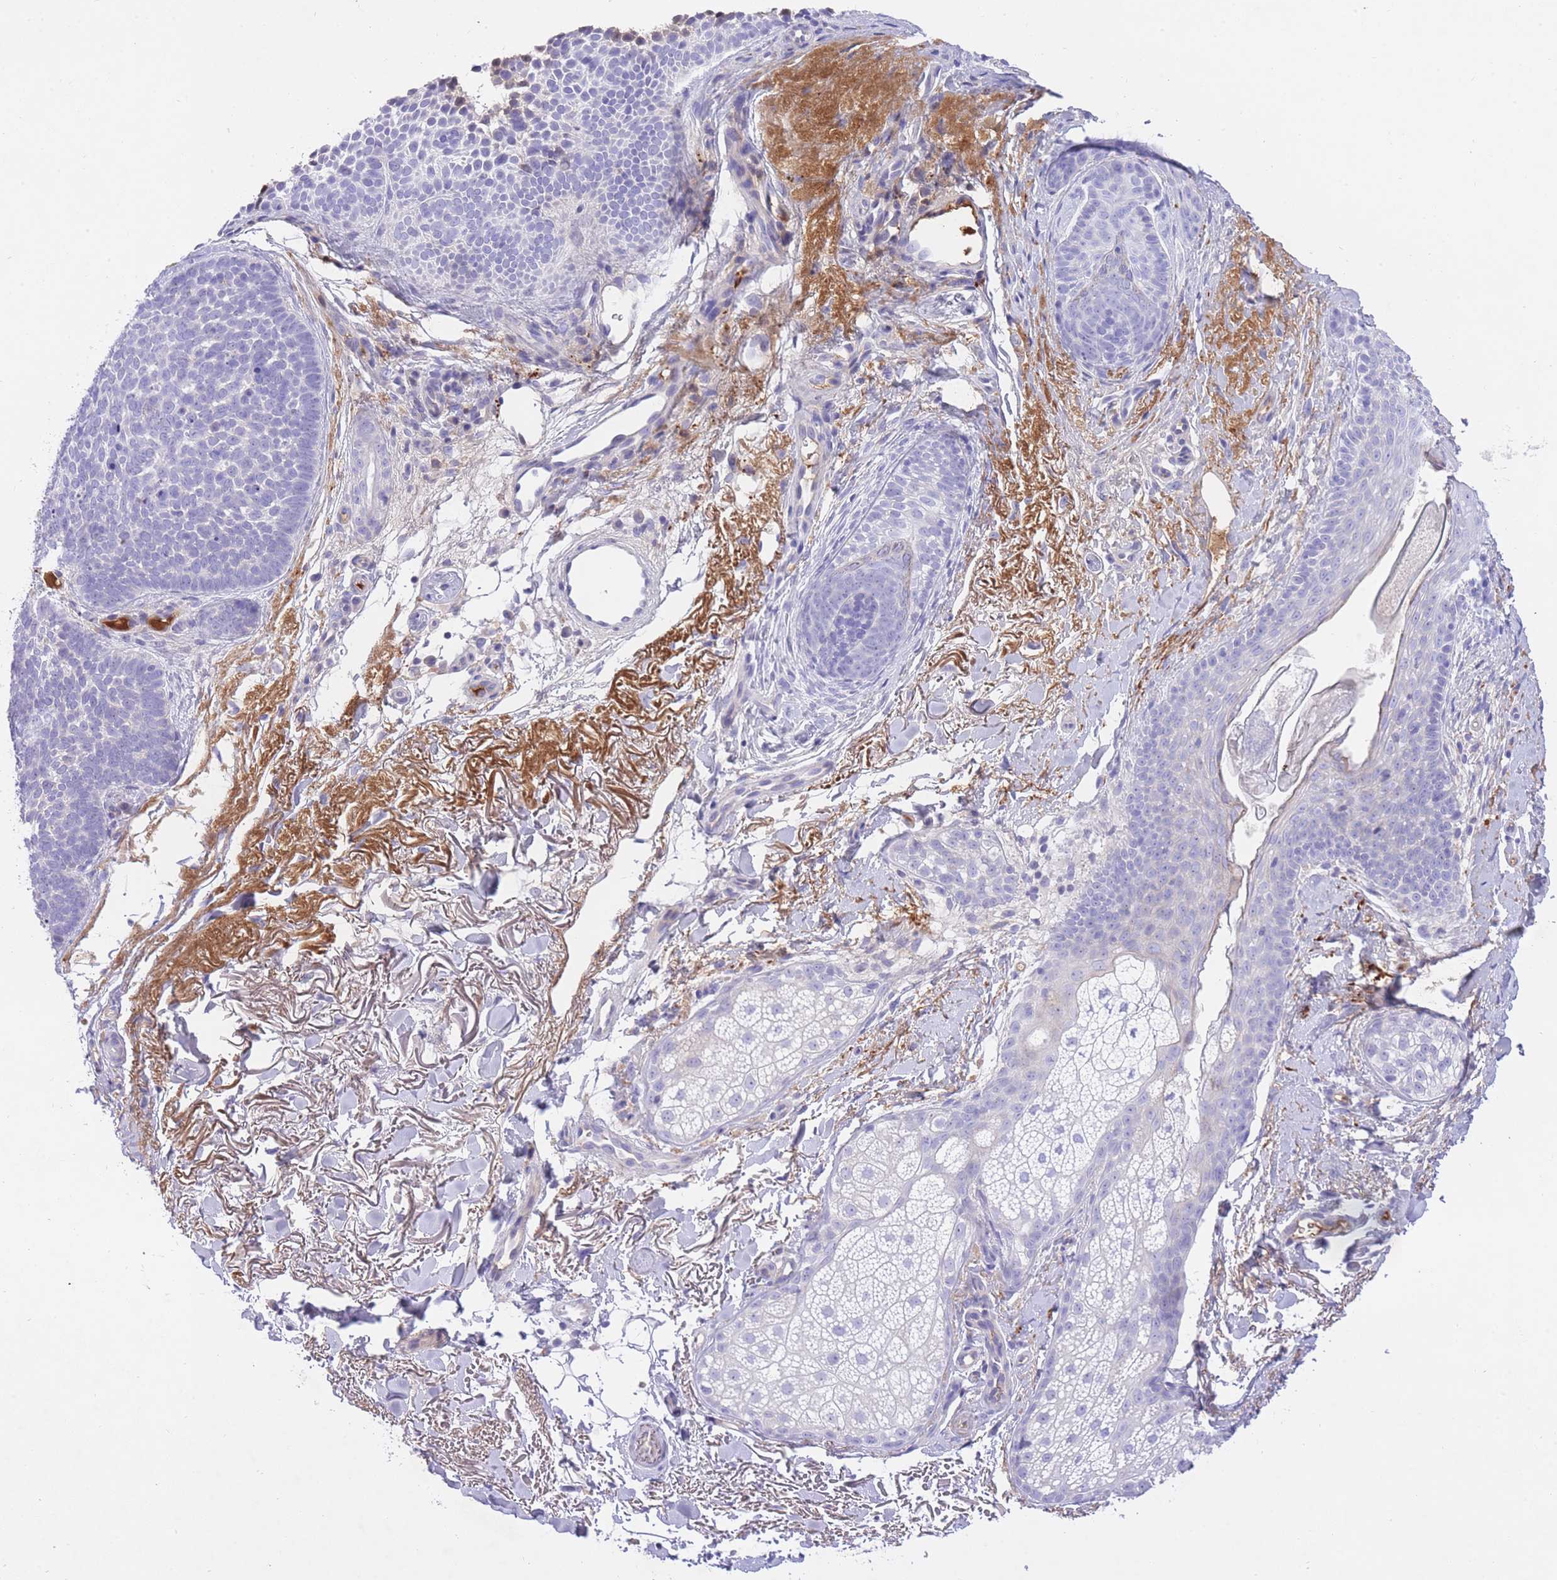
{"staining": {"intensity": "negative", "quantity": "none", "location": "none"}, "tissue": "skin cancer", "cell_type": "Tumor cells", "image_type": "cancer", "snomed": [{"axis": "morphology", "description": "Basal cell carcinoma"}, {"axis": "topography", "description": "Skin"}], "caption": "DAB immunohistochemical staining of human basal cell carcinoma (skin) shows no significant positivity in tumor cells. (Stains: DAB immunohistochemistry (IHC) with hematoxylin counter stain, Microscopy: brightfield microscopy at high magnification).", "gene": "HRG", "patient": {"sex": "female", "age": 77}}